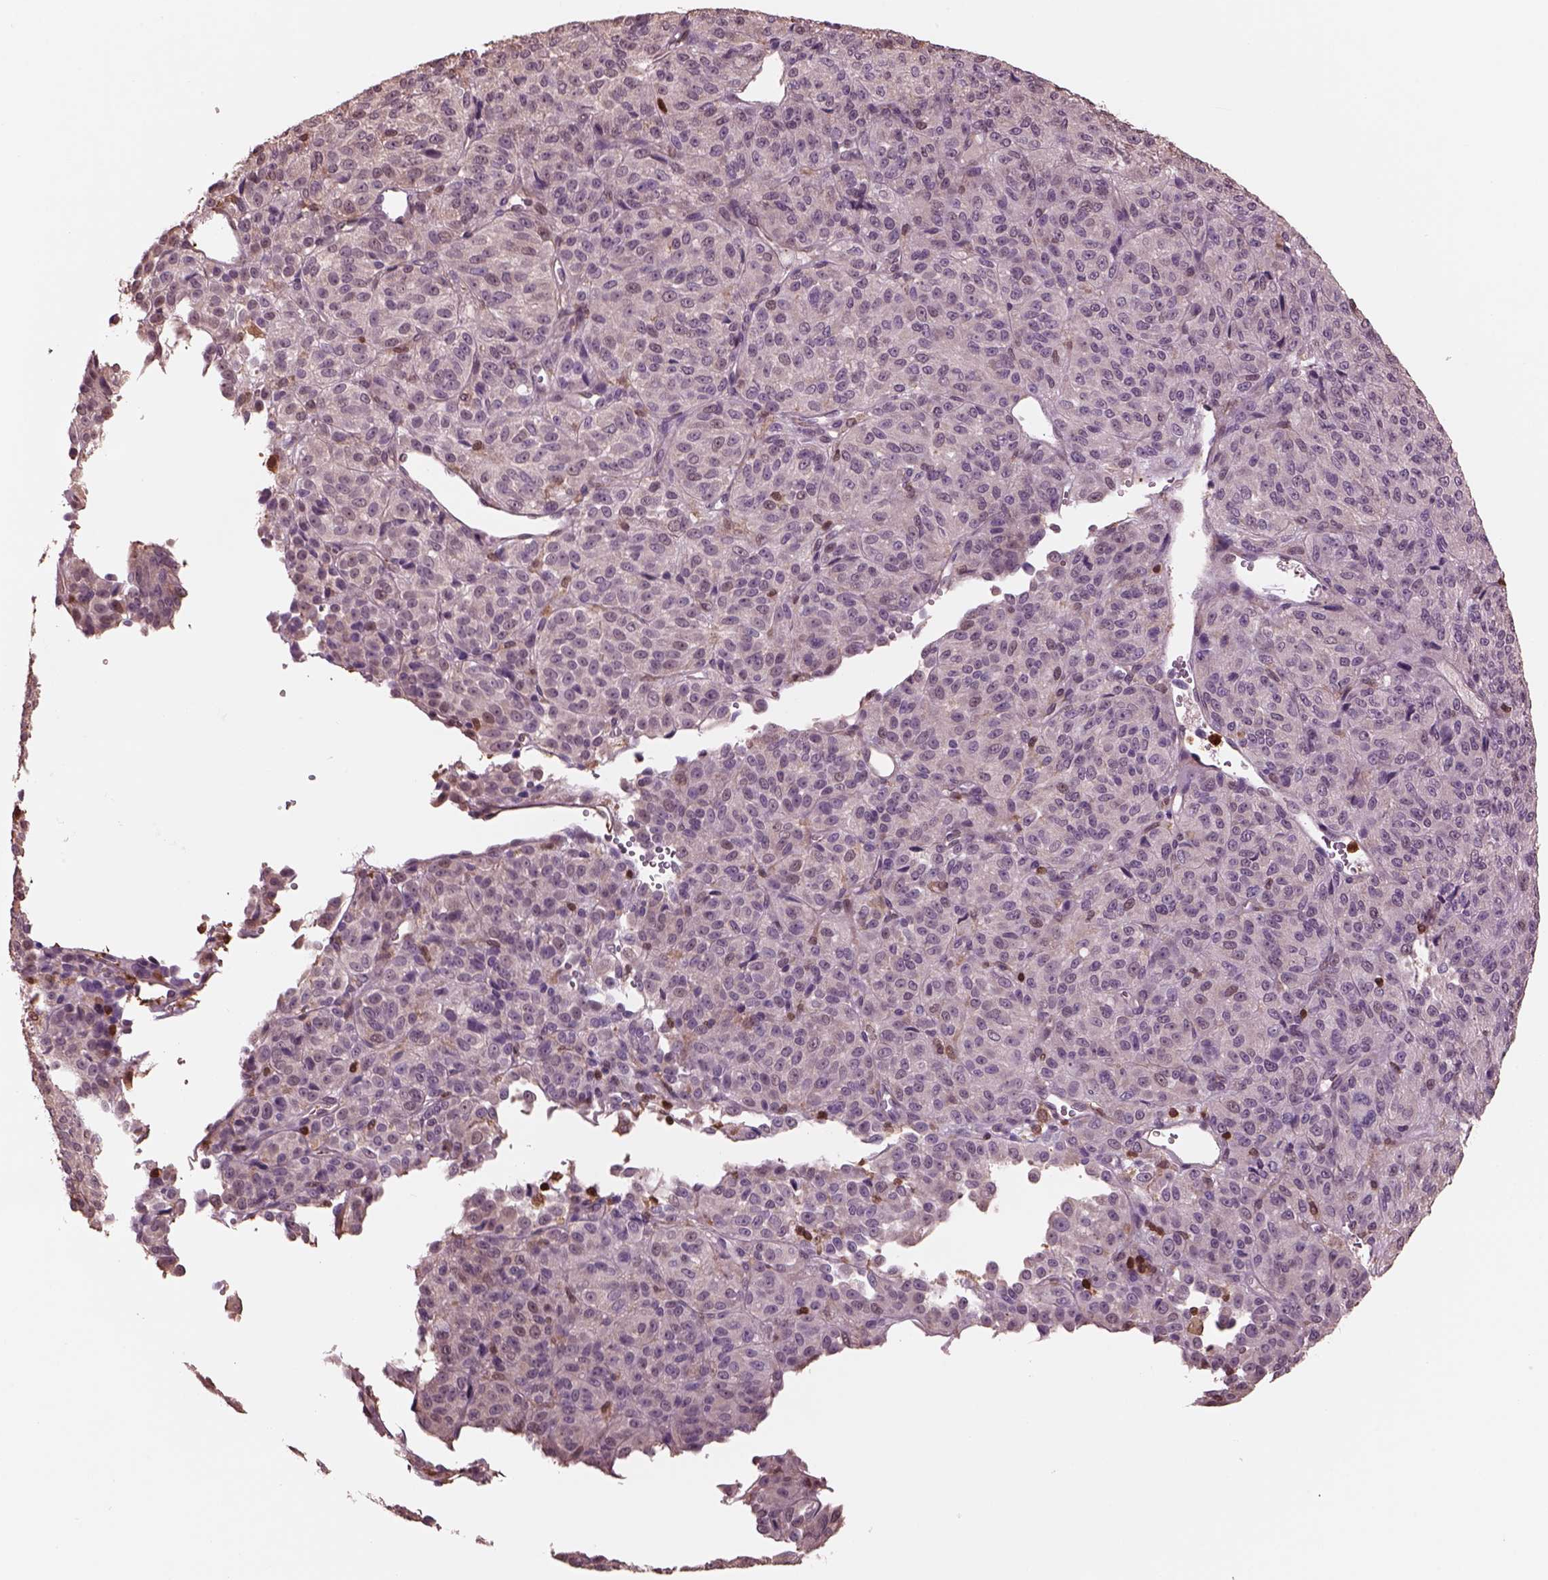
{"staining": {"intensity": "negative", "quantity": "none", "location": "none"}, "tissue": "melanoma", "cell_type": "Tumor cells", "image_type": "cancer", "snomed": [{"axis": "morphology", "description": "Malignant melanoma, Metastatic site"}, {"axis": "topography", "description": "Brain"}], "caption": "Image shows no protein expression in tumor cells of malignant melanoma (metastatic site) tissue.", "gene": "IL31RA", "patient": {"sex": "female", "age": 56}}